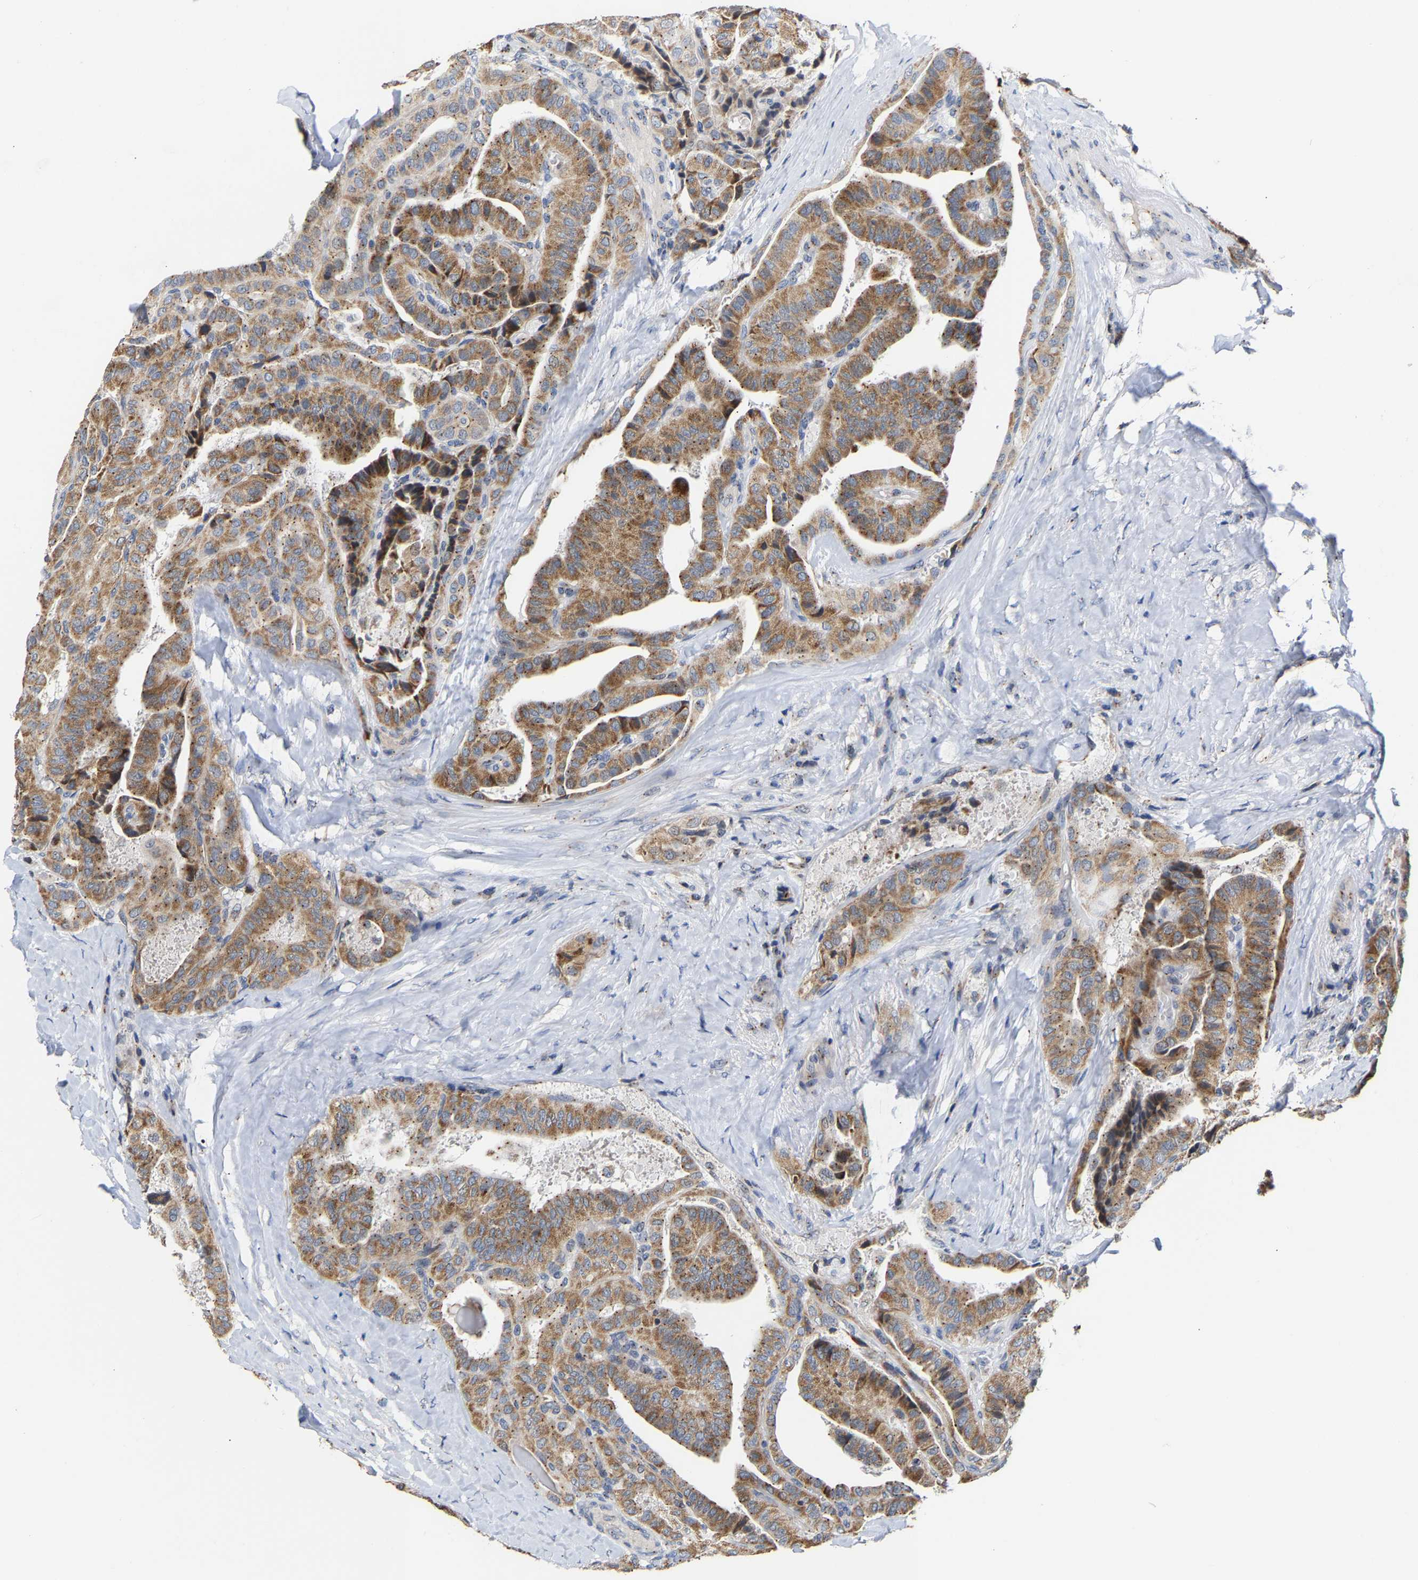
{"staining": {"intensity": "moderate", "quantity": ">75%", "location": "cytoplasmic/membranous"}, "tissue": "thyroid cancer", "cell_type": "Tumor cells", "image_type": "cancer", "snomed": [{"axis": "morphology", "description": "Papillary adenocarcinoma, NOS"}, {"axis": "topography", "description": "Thyroid gland"}], "caption": "Immunohistochemistry (DAB (3,3'-diaminobenzidine)) staining of human thyroid cancer reveals moderate cytoplasmic/membranous protein staining in about >75% of tumor cells. The staining was performed using DAB, with brown indicating positive protein expression. Nuclei are stained blue with hematoxylin.", "gene": "PCNT", "patient": {"sex": "male", "age": 77}}